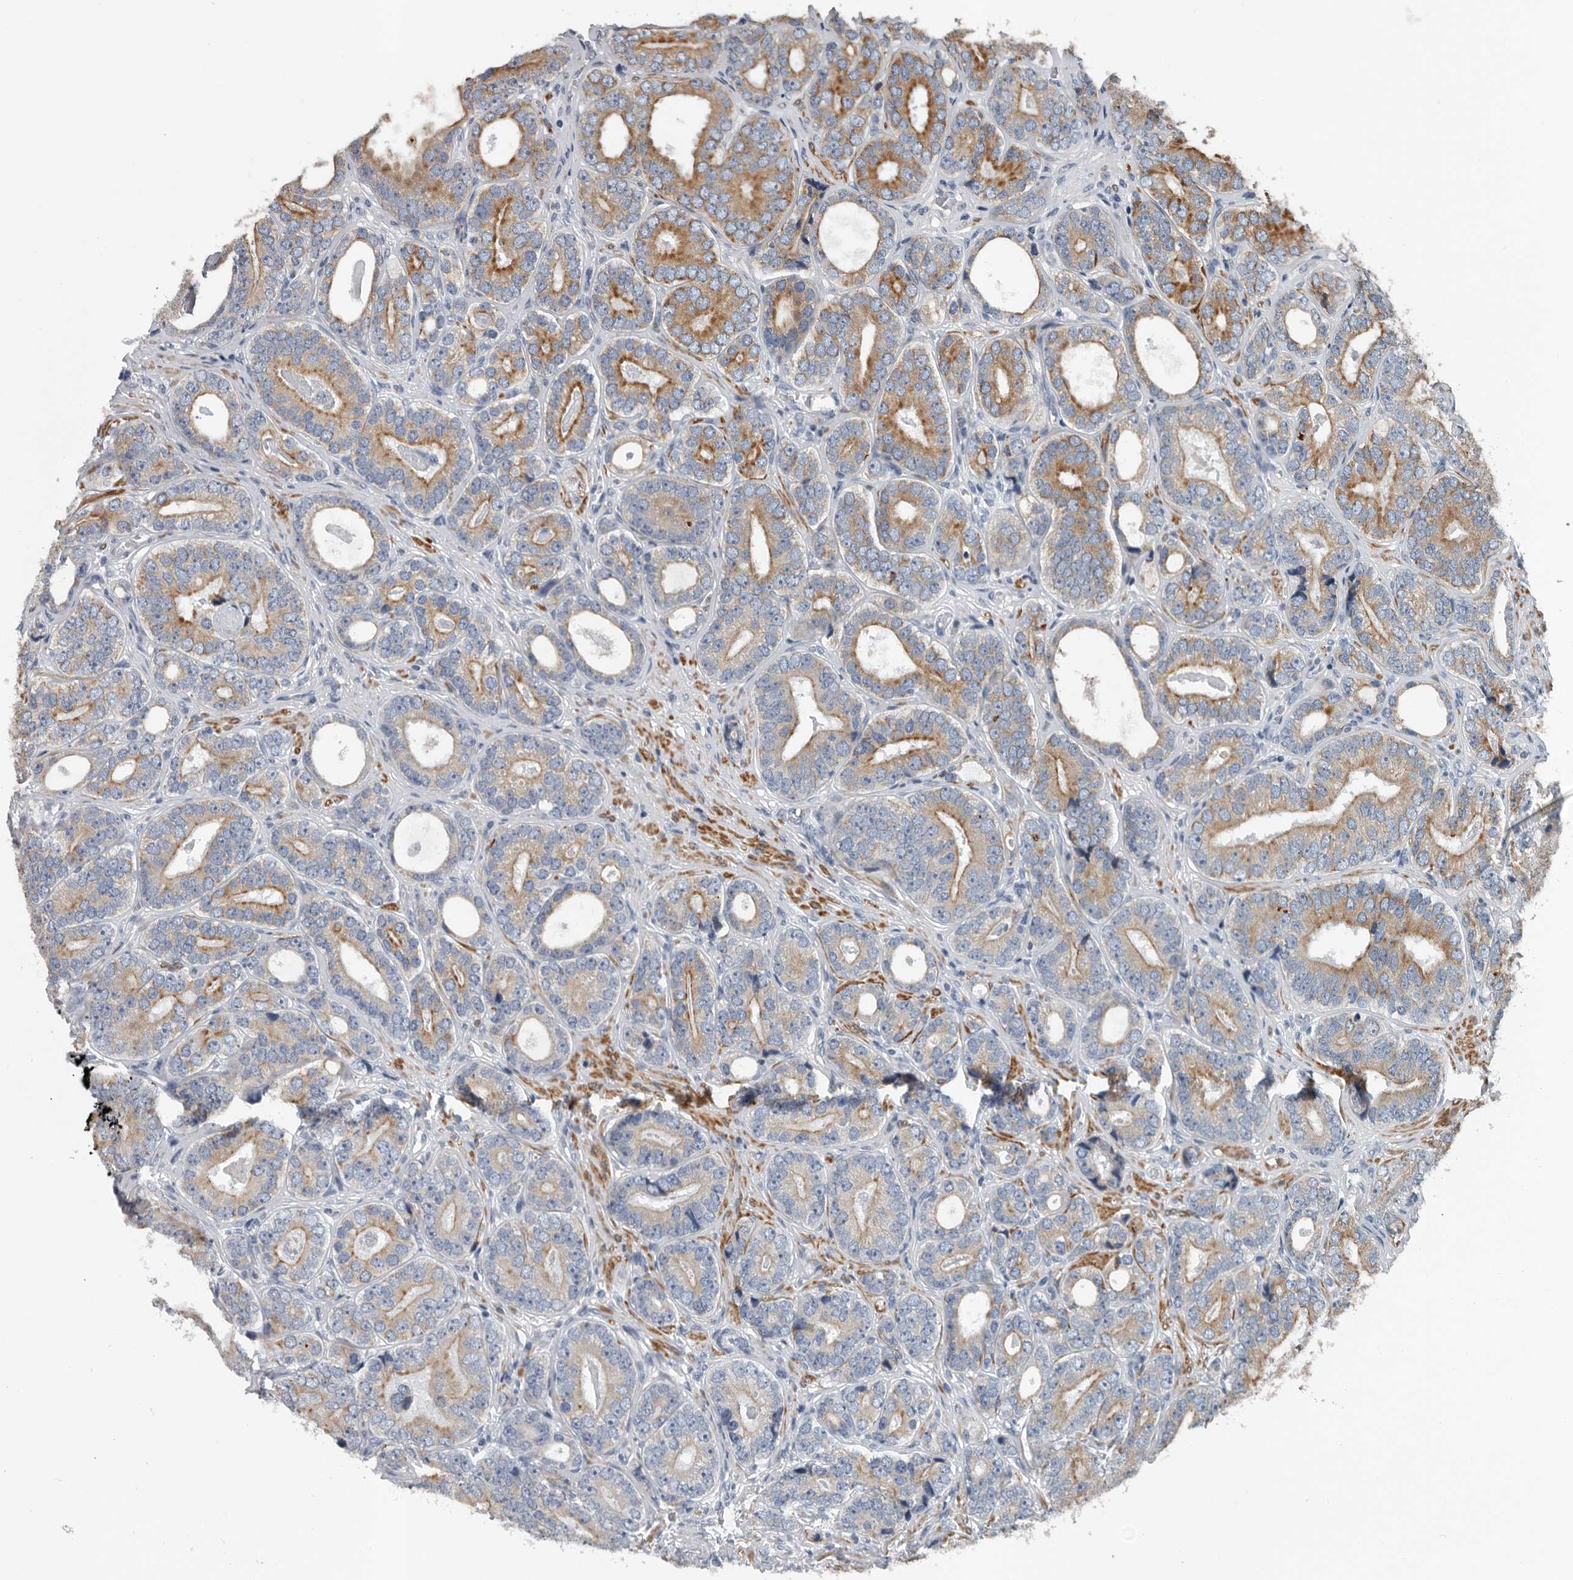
{"staining": {"intensity": "moderate", "quantity": "25%-75%", "location": "cytoplasmic/membranous"}, "tissue": "prostate cancer", "cell_type": "Tumor cells", "image_type": "cancer", "snomed": [{"axis": "morphology", "description": "Adenocarcinoma, High grade"}, {"axis": "topography", "description": "Prostate"}], "caption": "Brown immunohistochemical staining in human prostate cancer displays moderate cytoplasmic/membranous positivity in about 25%-75% of tumor cells.", "gene": "DPY19L4", "patient": {"sex": "male", "age": 56}}